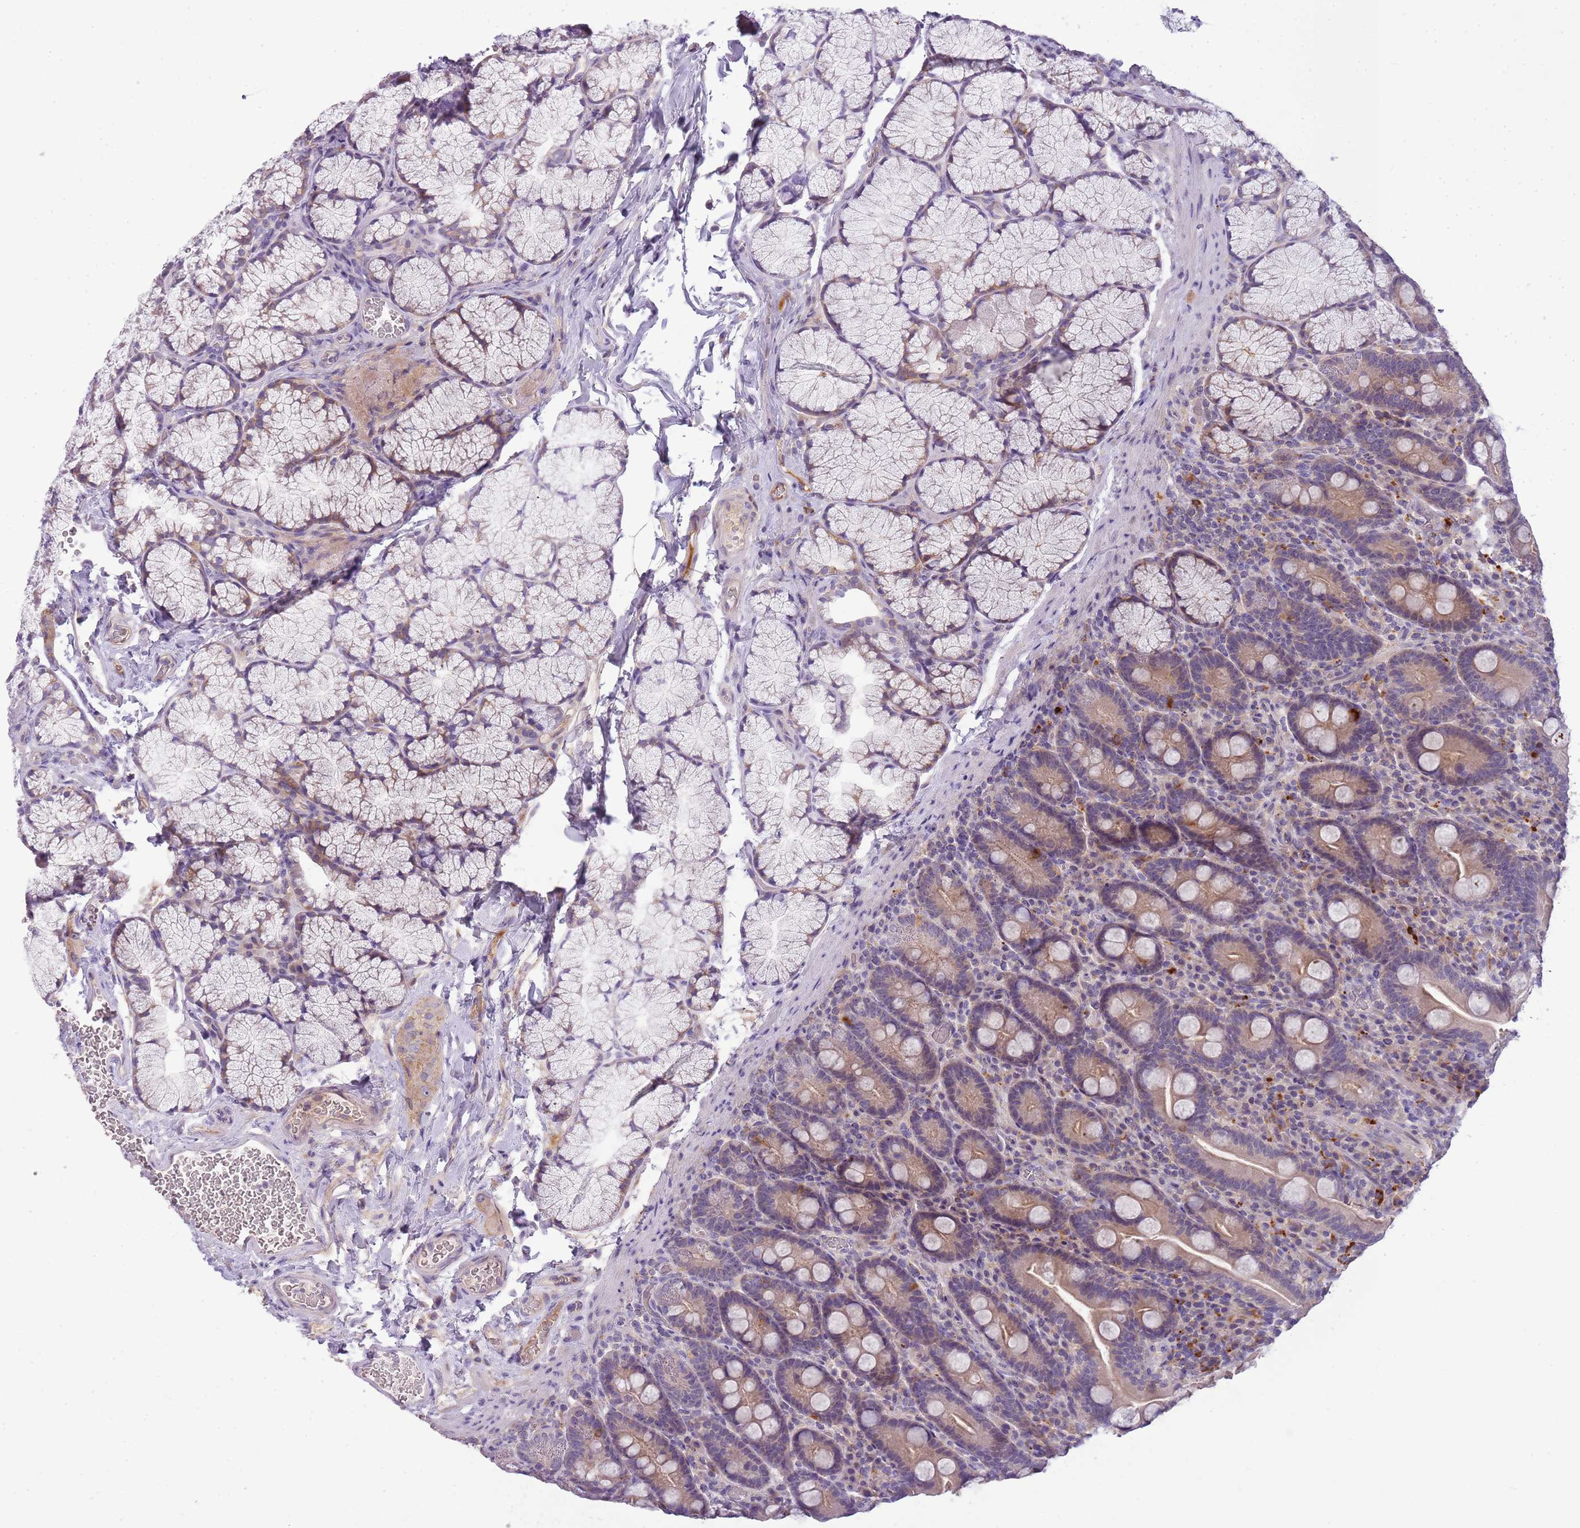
{"staining": {"intensity": "weak", "quantity": "25%-75%", "location": "cytoplasmic/membranous"}, "tissue": "duodenum", "cell_type": "Glandular cells", "image_type": "normal", "snomed": [{"axis": "morphology", "description": "Normal tissue, NOS"}, {"axis": "topography", "description": "Duodenum"}], "caption": "A low amount of weak cytoplasmic/membranous staining is identified in about 25%-75% of glandular cells in unremarkable duodenum. The staining was performed using DAB (3,3'-diaminobenzidine) to visualize the protein expression in brown, while the nuclei were stained in blue with hematoxylin (Magnification: 20x).", "gene": "SCAMP5", "patient": {"sex": "male", "age": 35}}